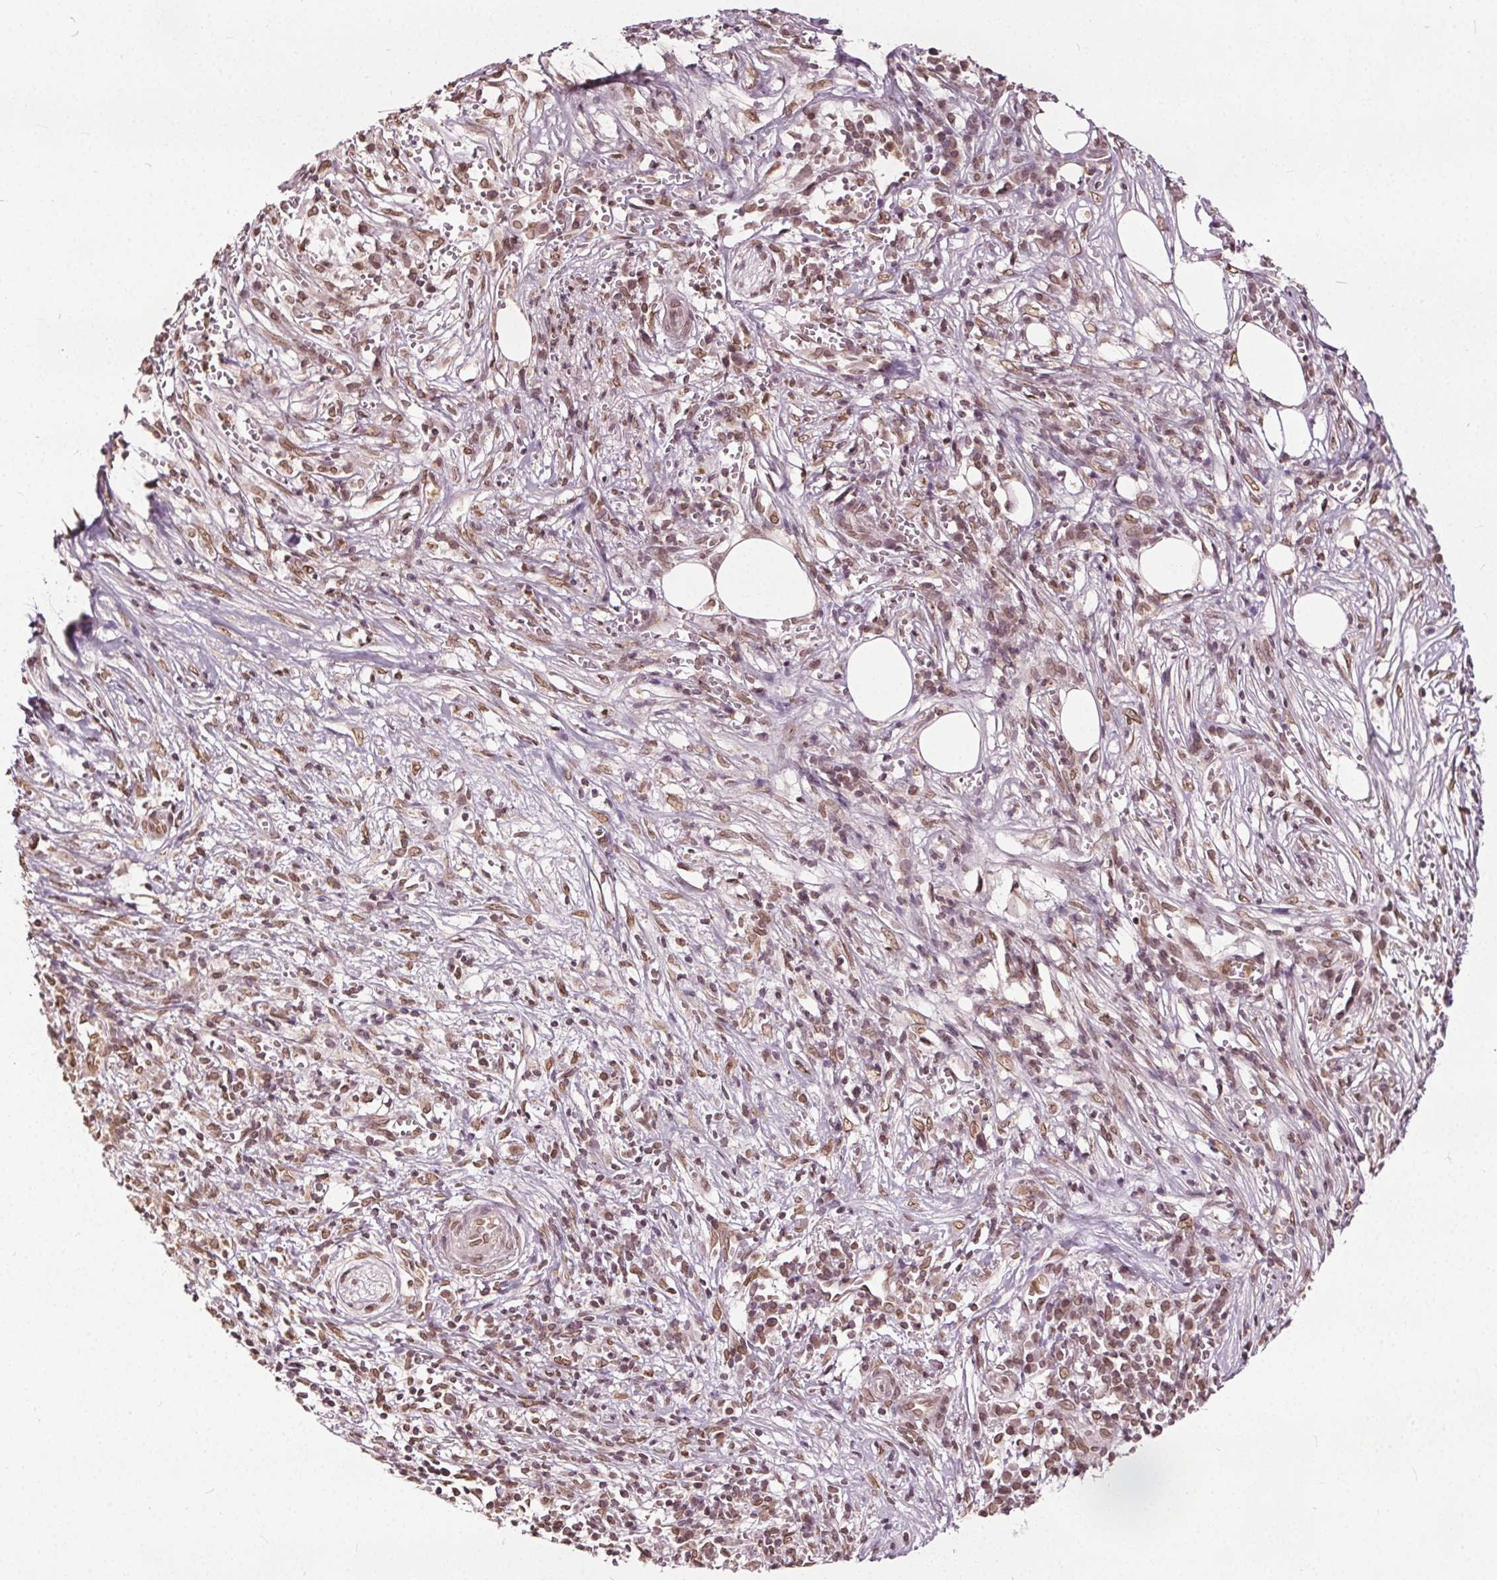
{"staining": {"intensity": "moderate", "quantity": ">75%", "location": "cytoplasmic/membranous,nuclear"}, "tissue": "pancreatic cancer", "cell_type": "Tumor cells", "image_type": "cancer", "snomed": [{"axis": "morphology", "description": "Adenocarcinoma, NOS"}, {"axis": "topography", "description": "Pancreas"}], "caption": "Pancreatic cancer (adenocarcinoma) stained with a brown dye displays moderate cytoplasmic/membranous and nuclear positive positivity in about >75% of tumor cells.", "gene": "TTC39C", "patient": {"sex": "male", "age": 61}}